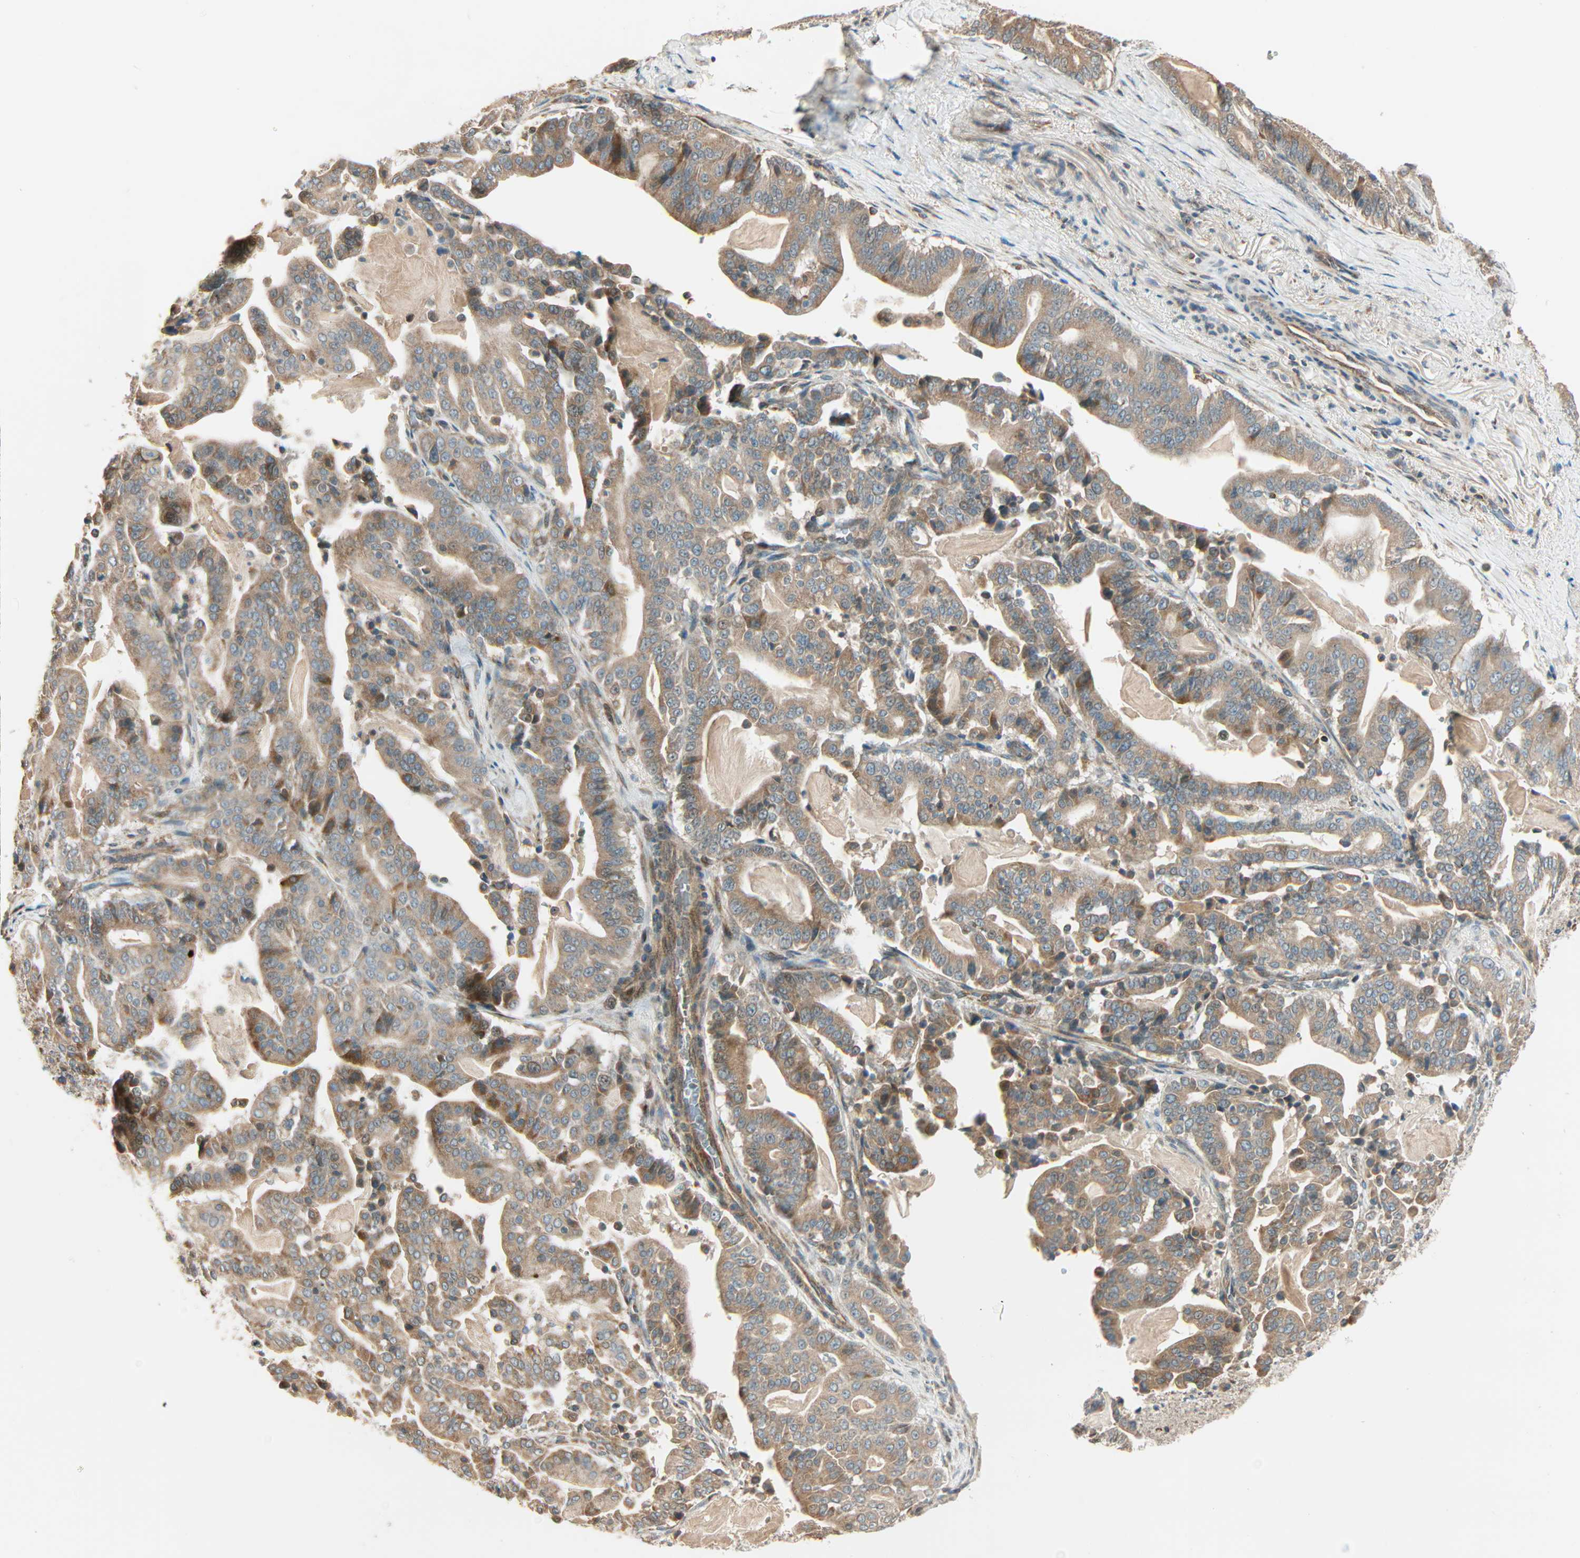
{"staining": {"intensity": "moderate", "quantity": ">75%", "location": "cytoplasmic/membranous"}, "tissue": "pancreatic cancer", "cell_type": "Tumor cells", "image_type": "cancer", "snomed": [{"axis": "morphology", "description": "Adenocarcinoma, NOS"}, {"axis": "topography", "description": "Pancreas"}], "caption": "Moderate cytoplasmic/membranous positivity for a protein is present in approximately >75% of tumor cells of pancreatic cancer using IHC.", "gene": "PNPLA6", "patient": {"sex": "male", "age": 63}}